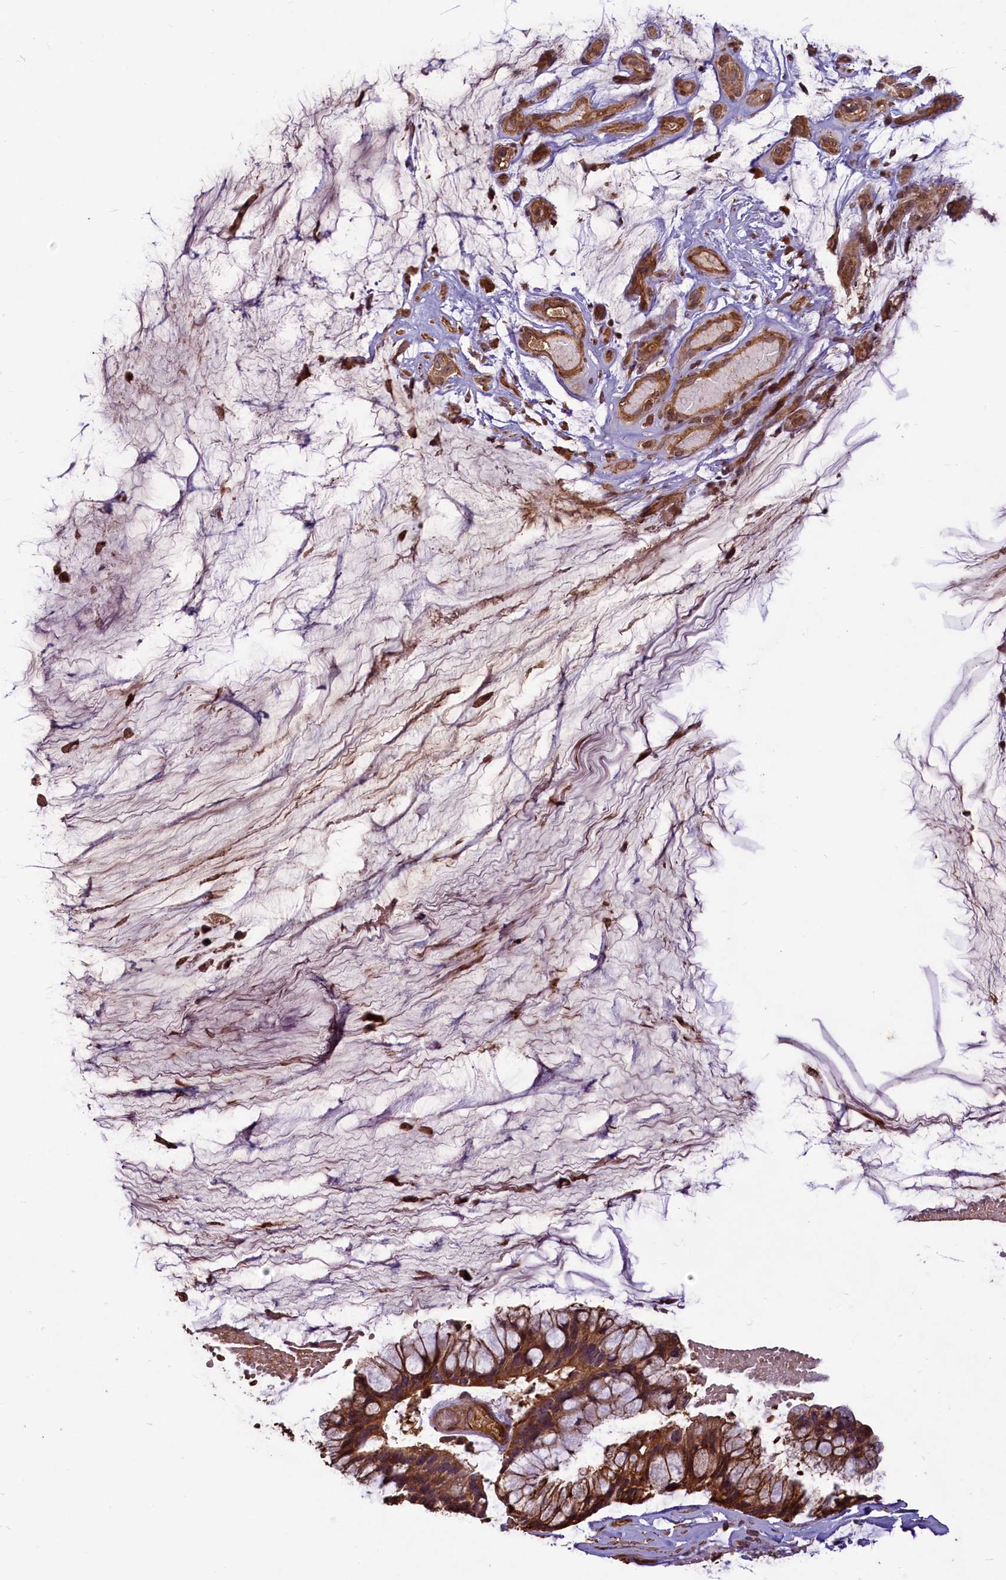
{"staining": {"intensity": "strong", "quantity": ">75%", "location": "cytoplasmic/membranous"}, "tissue": "ovarian cancer", "cell_type": "Tumor cells", "image_type": "cancer", "snomed": [{"axis": "morphology", "description": "Cystadenocarcinoma, mucinous, NOS"}, {"axis": "topography", "description": "Ovary"}], "caption": "Tumor cells reveal high levels of strong cytoplasmic/membranous positivity in approximately >75% of cells in human ovarian cancer (mucinous cystadenocarcinoma).", "gene": "NUDT6", "patient": {"sex": "female", "age": 39}}